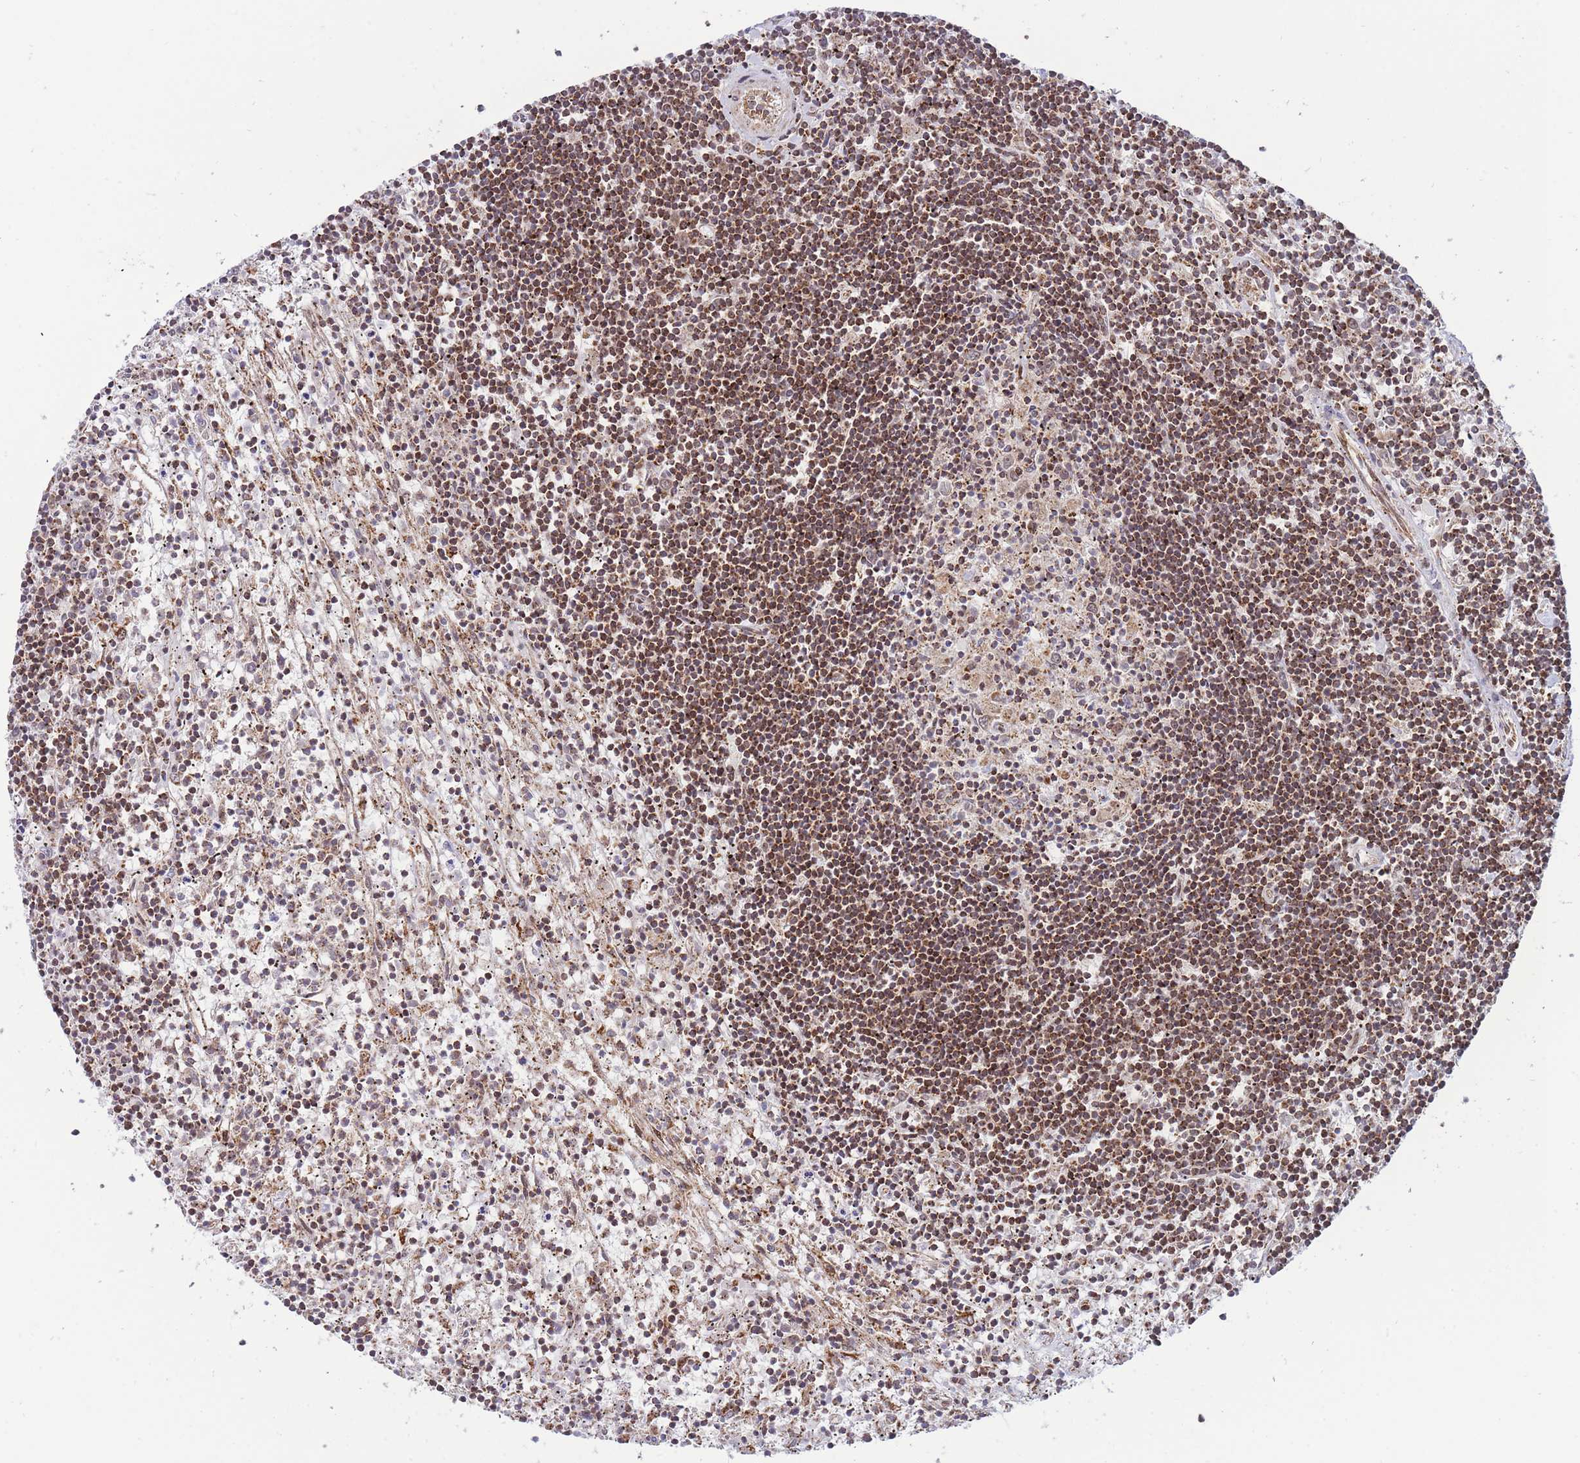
{"staining": {"intensity": "moderate", "quantity": ">75%", "location": "cytoplasmic/membranous"}, "tissue": "lymphoma", "cell_type": "Tumor cells", "image_type": "cancer", "snomed": [{"axis": "morphology", "description": "Malignant lymphoma, non-Hodgkin's type, Low grade"}, {"axis": "topography", "description": "Spleen"}], "caption": "Lymphoma stained with DAB (3,3'-diaminobenzidine) immunohistochemistry reveals medium levels of moderate cytoplasmic/membranous staining in about >75% of tumor cells. (Brightfield microscopy of DAB IHC at high magnification).", "gene": "BOD1L1", "patient": {"sex": "male", "age": 76}}